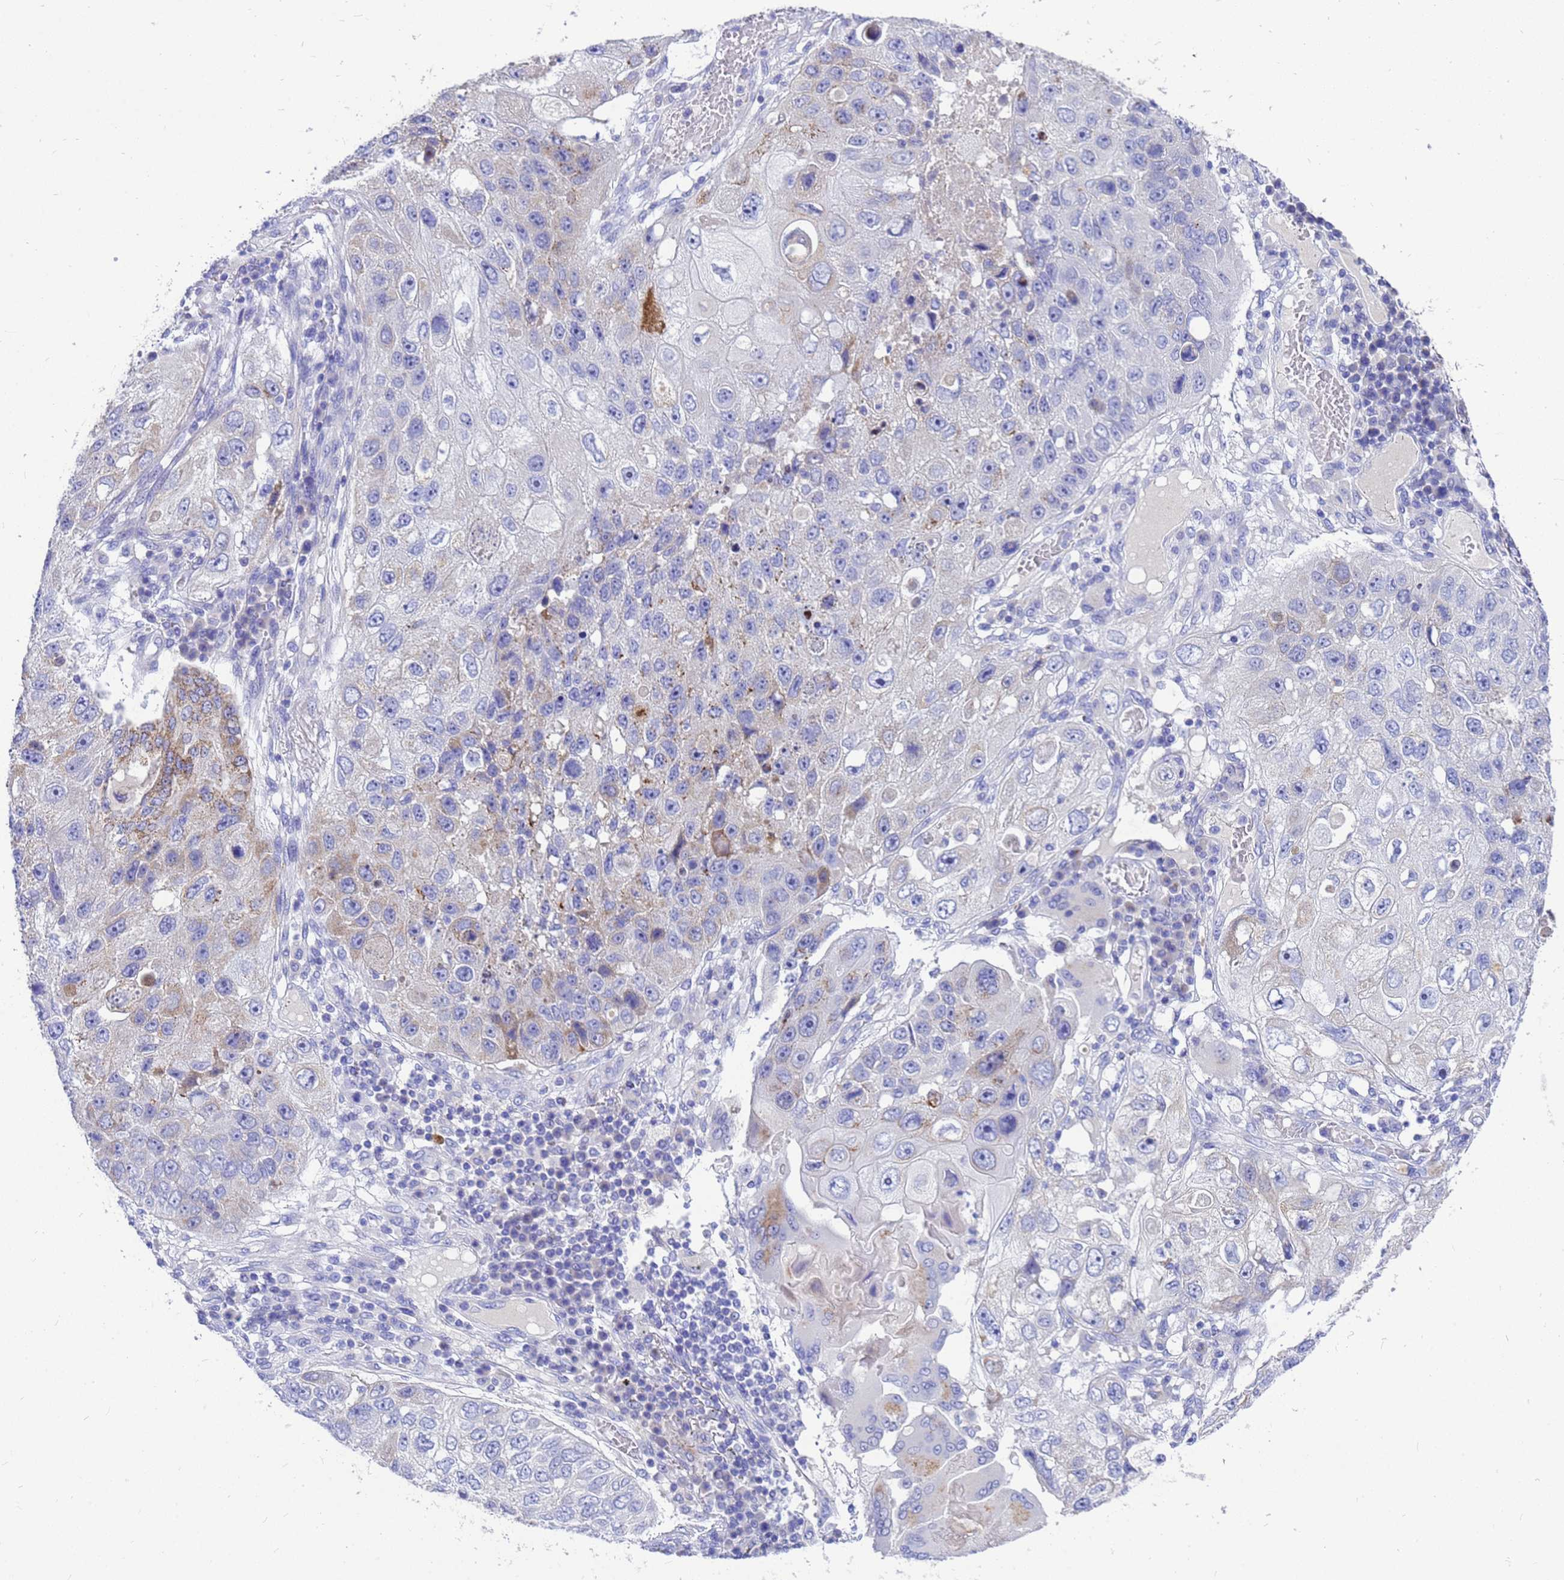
{"staining": {"intensity": "weak", "quantity": "<25%", "location": "cytoplasmic/membranous"}, "tissue": "lung cancer", "cell_type": "Tumor cells", "image_type": "cancer", "snomed": [{"axis": "morphology", "description": "Squamous cell carcinoma, NOS"}, {"axis": "topography", "description": "Lung"}], "caption": "DAB (3,3'-diaminobenzidine) immunohistochemical staining of squamous cell carcinoma (lung) shows no significant expression in tumor cells. (Brightfield microscopy of DAB (3,3'-diaminobenzidine) immunohistochemistry (IHC) at high magnification).", "gene": "OR52E2", "patient": {"sex": "male", "age": 61}}